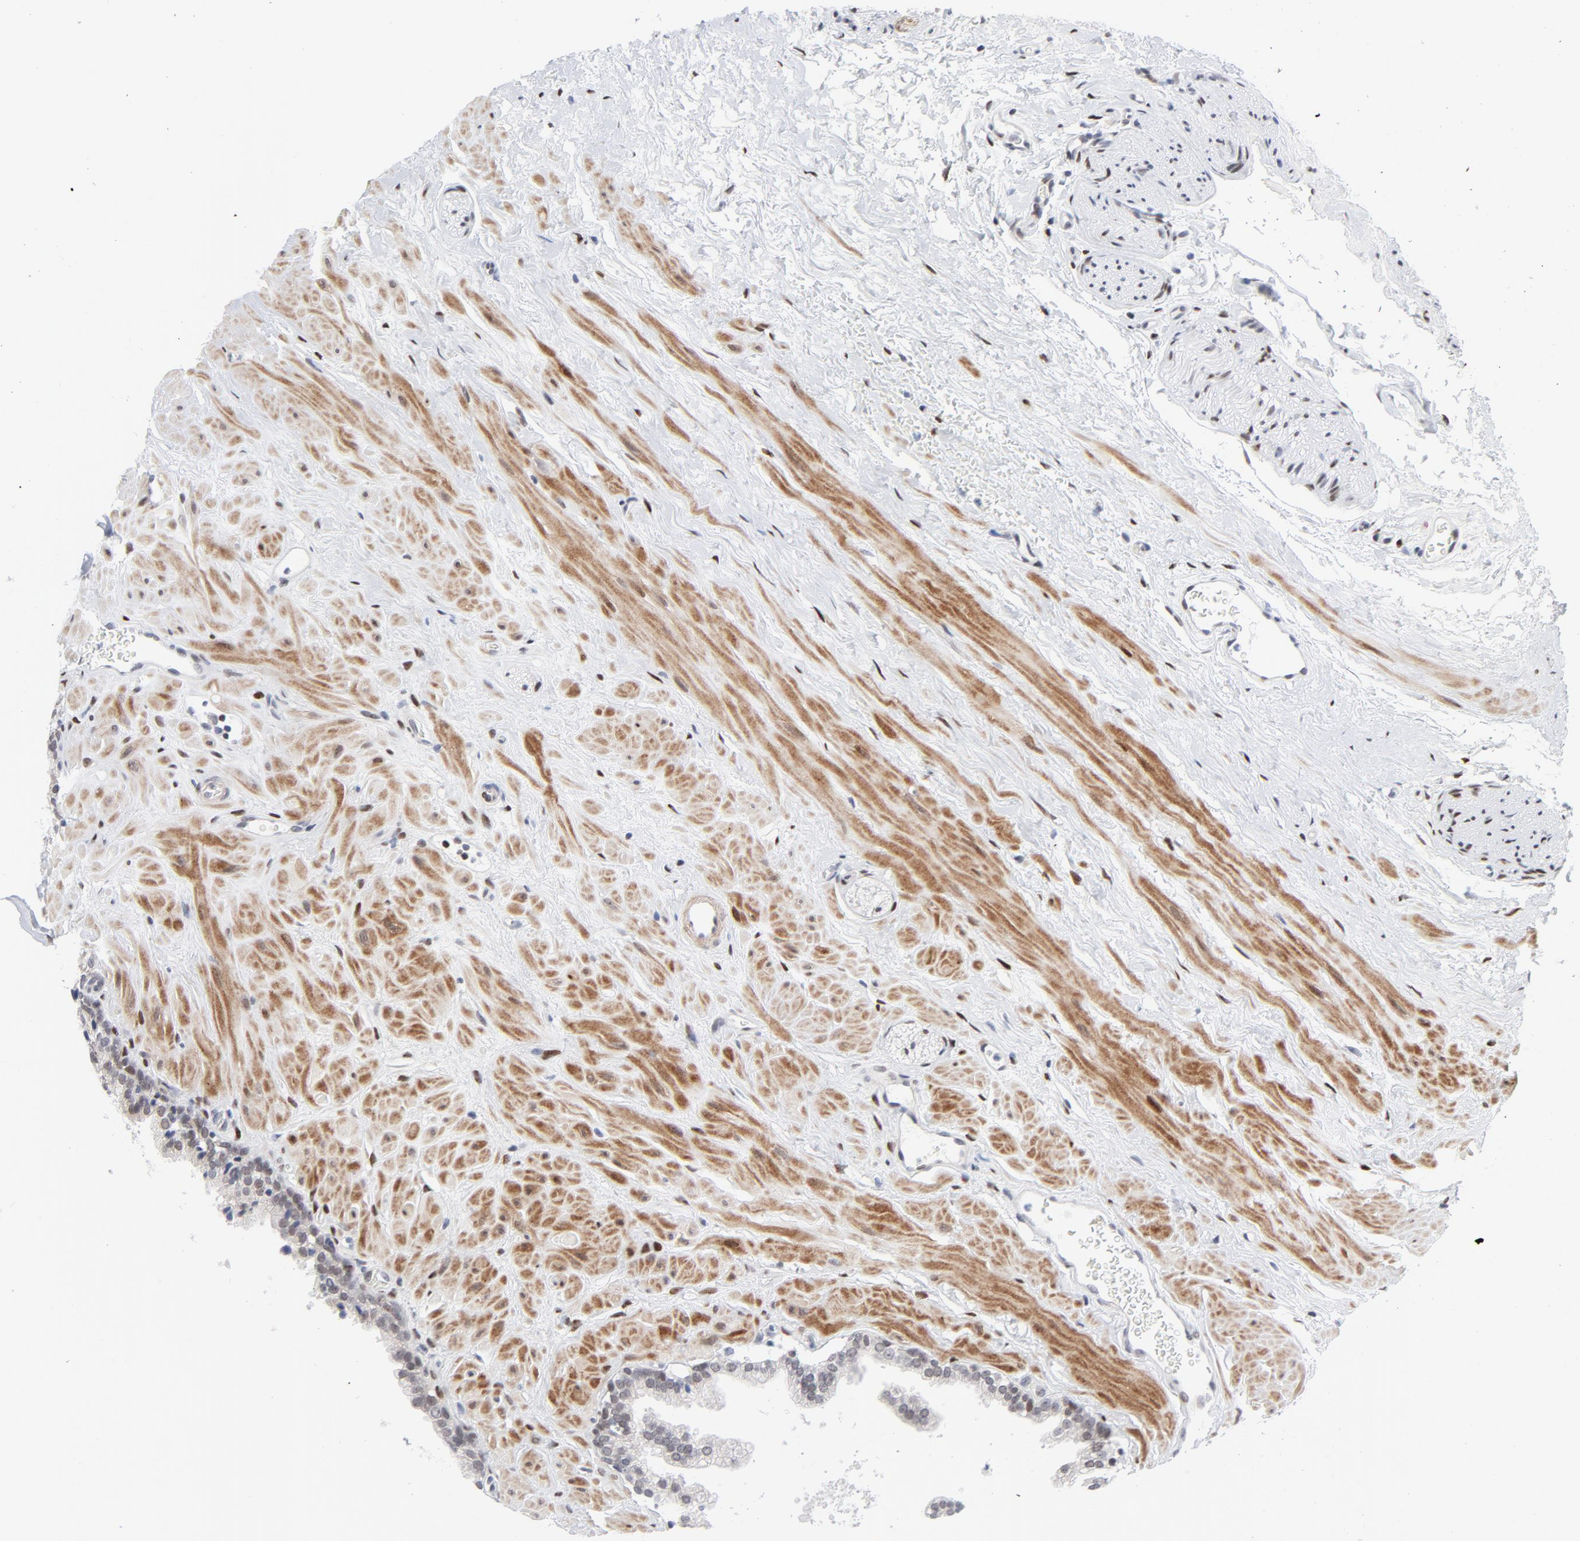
{"staining": {"intensity": "weak", "quantity": "<25%", "location": "nuclear"}, "tissue": "prostate", "cell_type": "Glandular cells", "image_type": "normal", "snomed": [{"axis": "morphology", "description": "Normal tissue, NOS"}, {"axis": "topography", "description": "Prostate"}], "caption": "IHC of unremarkable human prostate shows no expression in glandular cells.", "gene": "NFIC", "patient": {"sex": "male", "age": 60}}